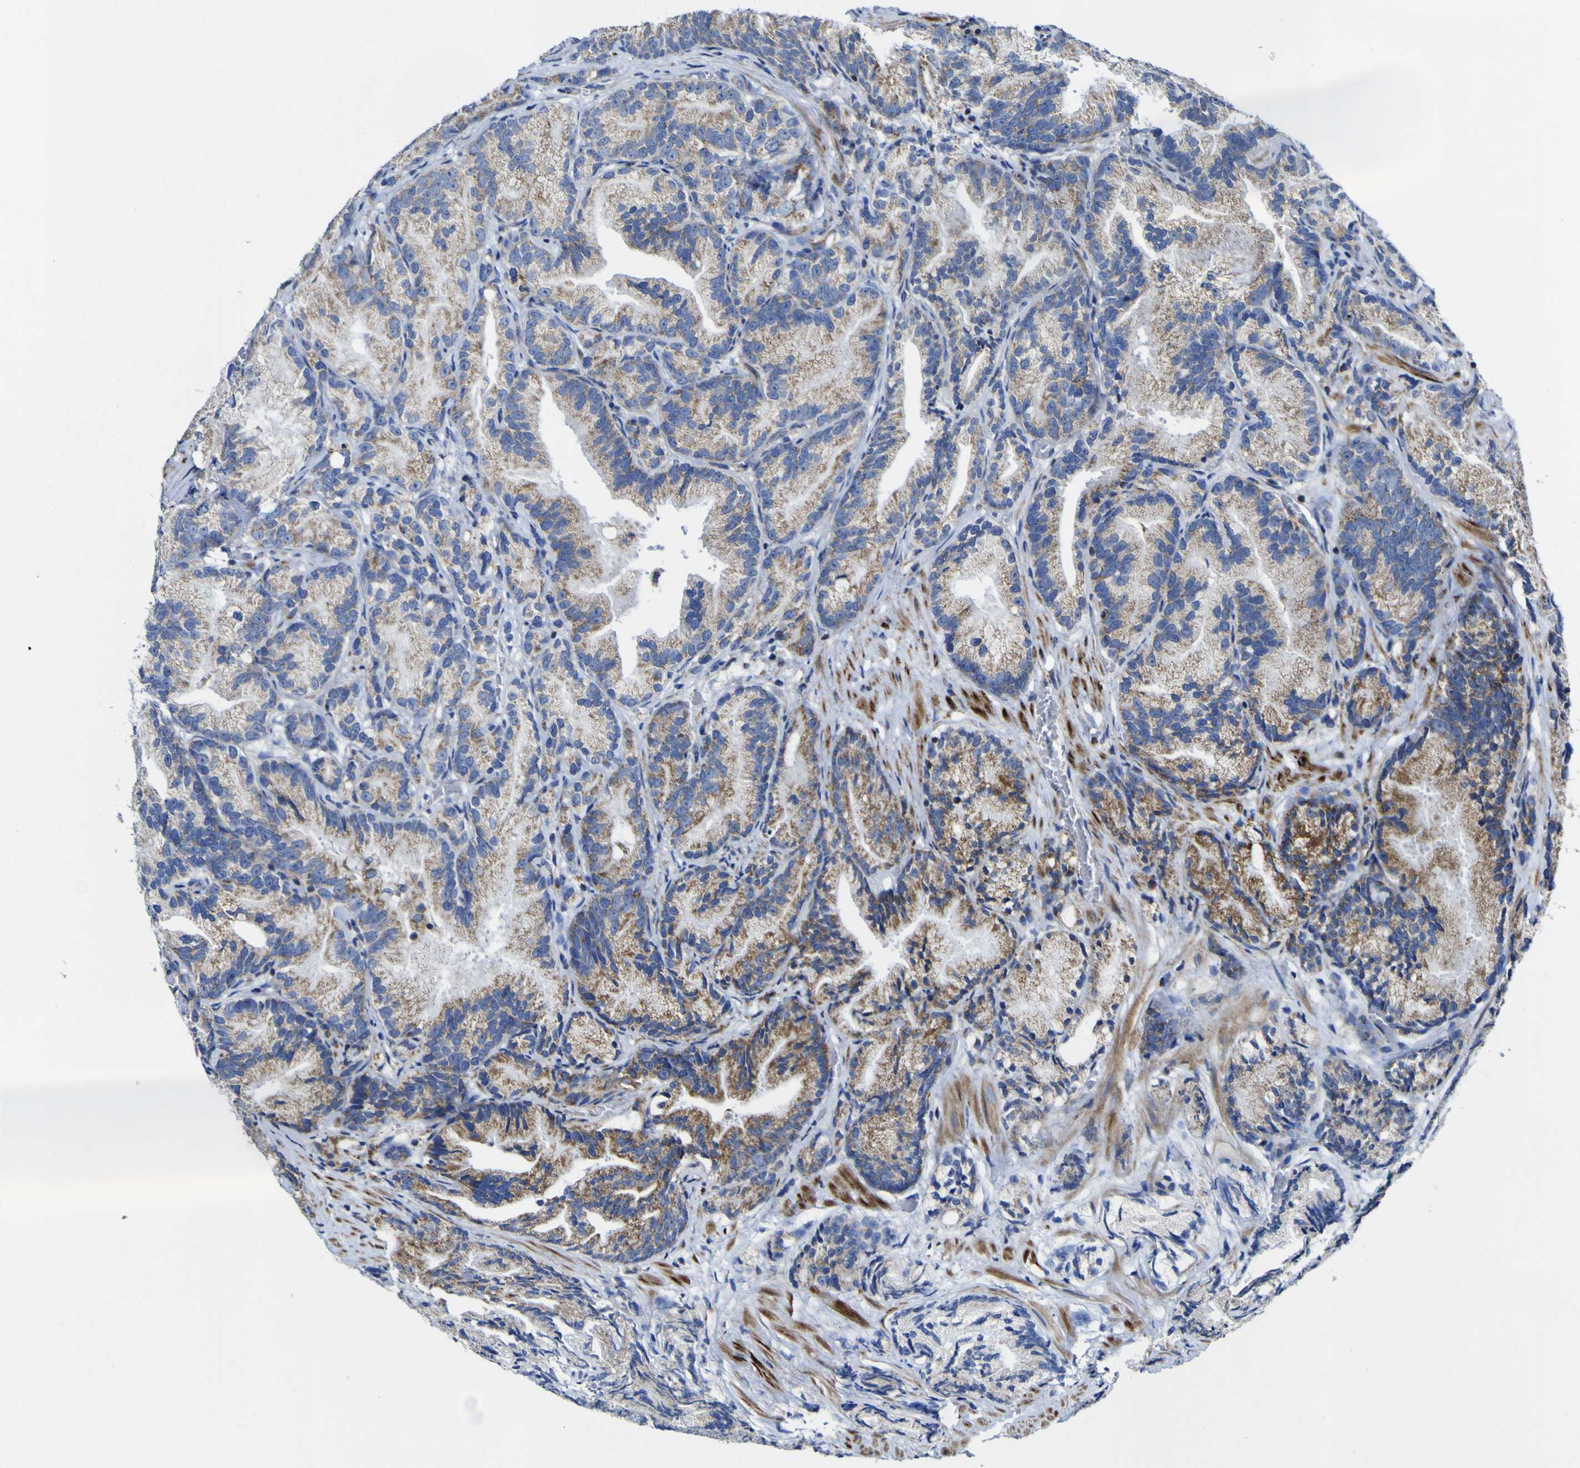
{"staining": {"intensity": "moderate", "quantity": ">75%", "location": "cytoplasmic/membranous"}, "tissue": "prostate cancer", "cell_type": "Tumor cells", "image_type": "cancer", "snomed": [{"axis": "morphology", "description": "Adenocarcinoma, Low grade"}, {"axis": "topography", "description": "Prostate"}], "caption": "Protein staining of adenocarcinoma (low-grade) (prostate) tissue displays moderate cytoplasmic/membranous positivity in about >75% of tumor cells.", "gene": "CCDC90B", "patient": {"sex": "male", "age": 89}}